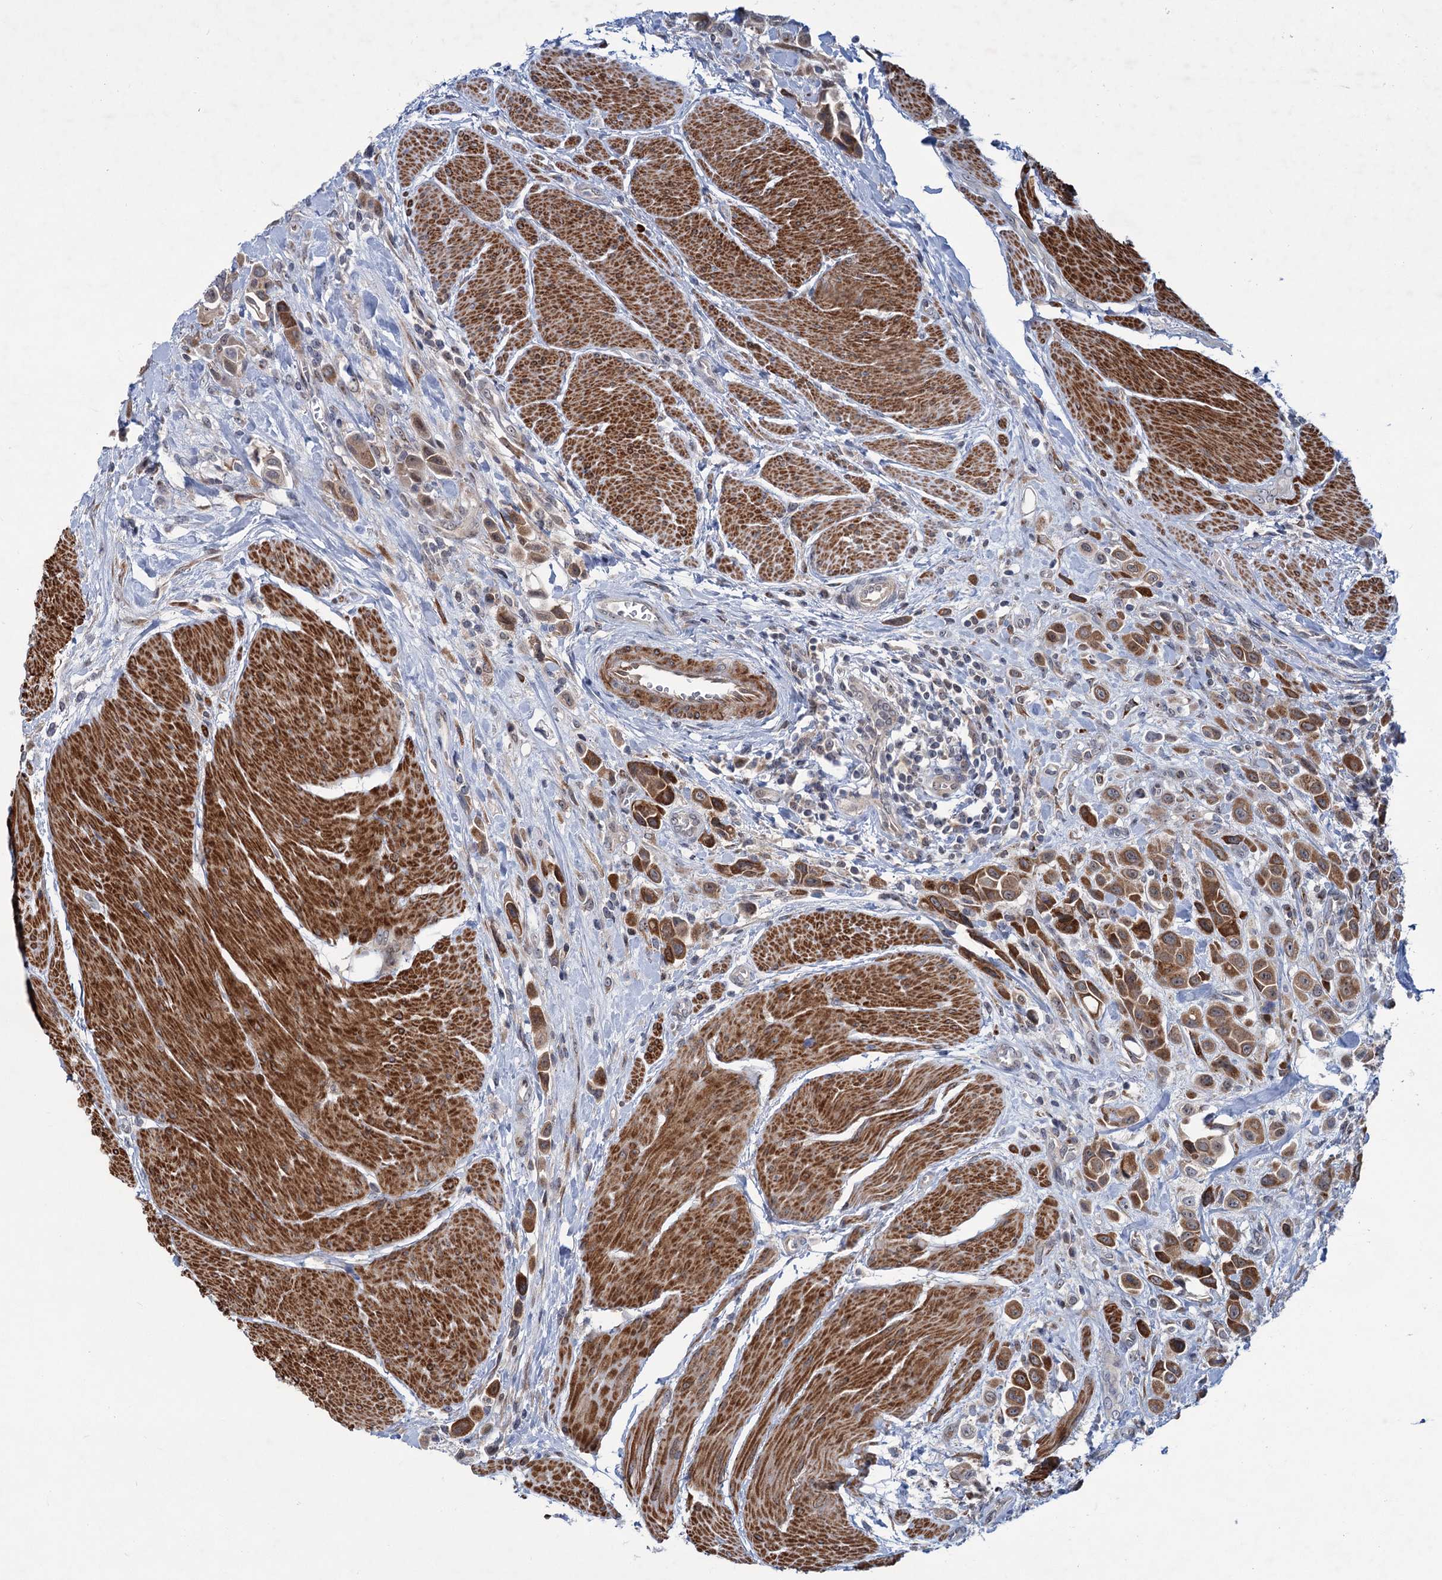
{"staining": {"intensity": "moderate", "quantity": ">75%", "location": "cytoplasmic/membranous"}, "tissue": "urothelial cancer", "cell_type": "Tumor cells", "image_type": "cancer", "snomed": [{"axis": "morphology", "description": "Urothelial carcinoma, High grade"}, {"axis": "topography", "description": "Urinary bladder"}], "caption": "Urothelial cancer stained for a protein (brown) exhibits moderate cytoplasmic/membranous positive staining in approximately >75% of tumor cells.", "gene": "ELP4", "patient": {"sex": "male", "age": 50}}